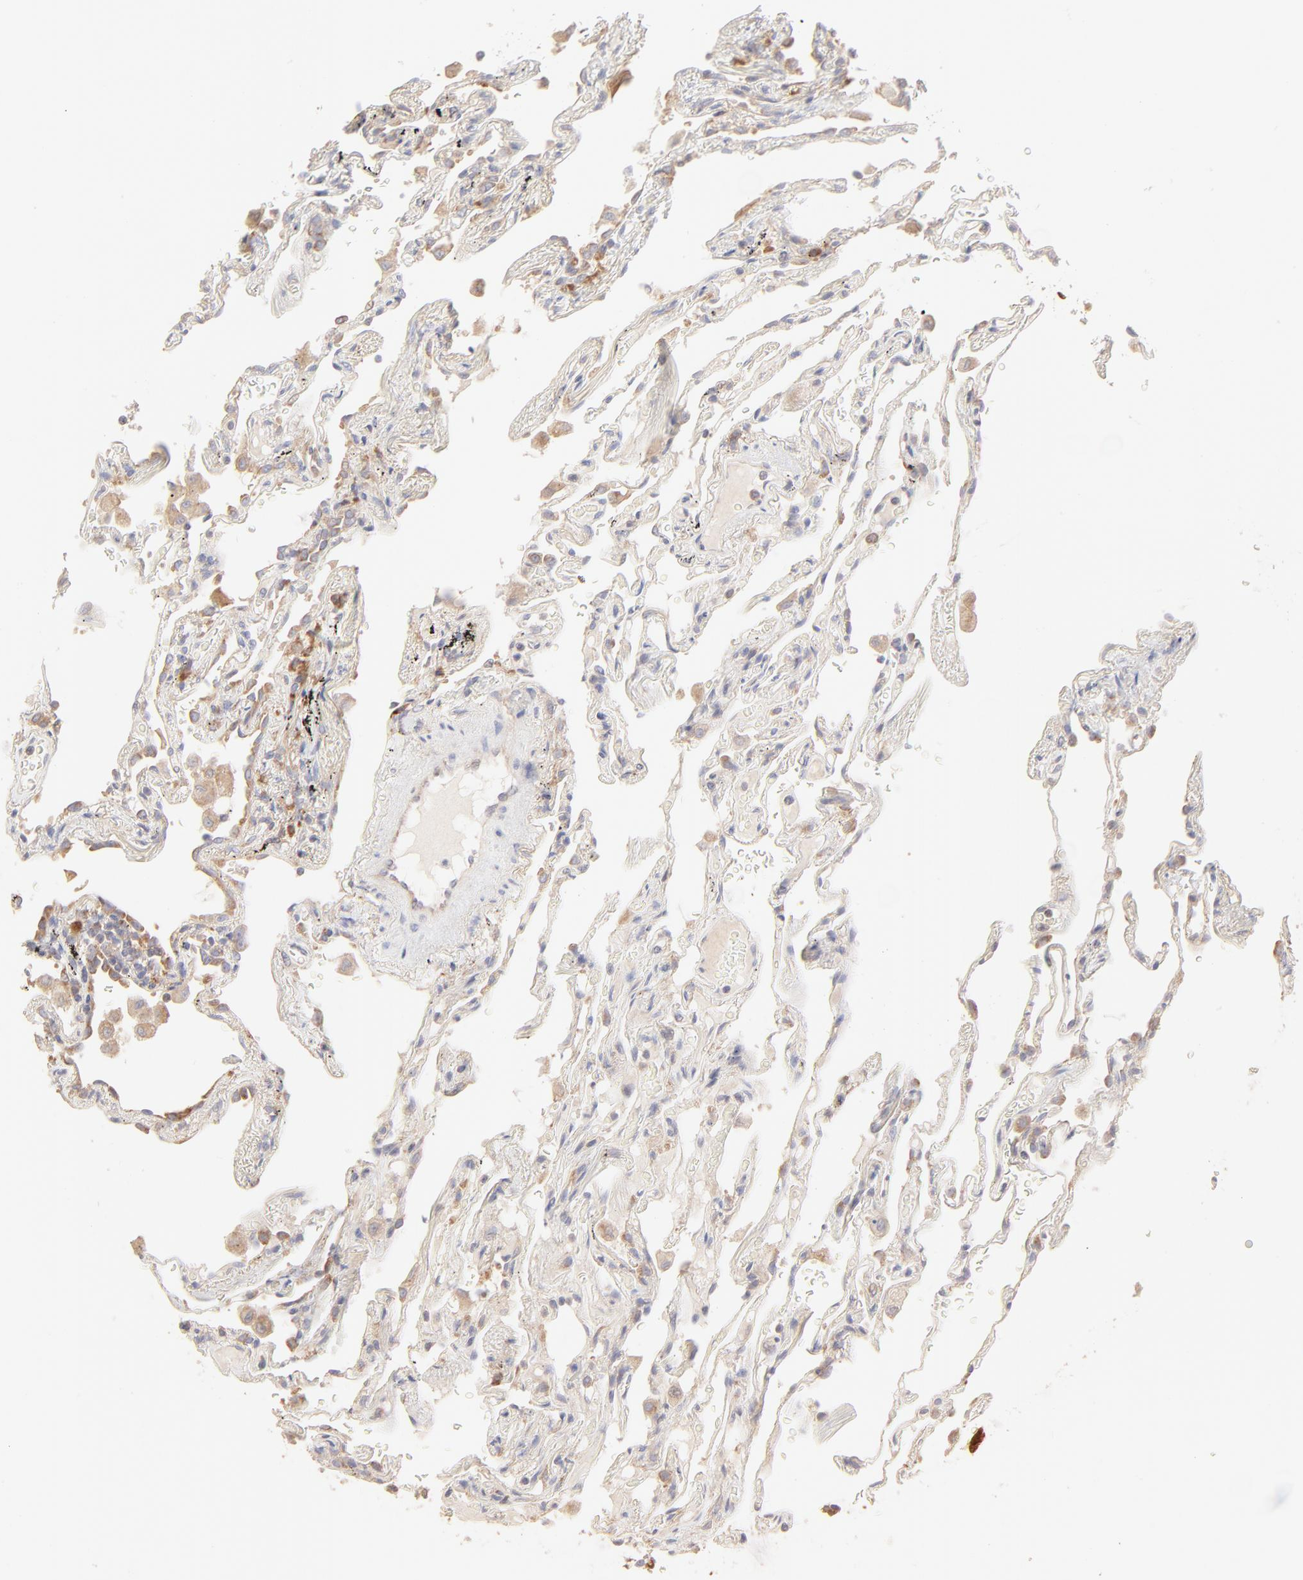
{"staining": {"intensity": "weak", "quantity": "25%-75%", "location": "cytoplasmic/membranous"}, "tissue": "lung", "cell_type": "Alveolar cells", "image_type": "normal", "snomed": [{"axis": "morphology", "description": "Normal tissue, NOS"}, {"axis": "morphology", "description": "Inflammation, NOS"}, {"axis": "topography", "description": "Lung"}], "caption": "Immunohistochemistry staining of unremarkable lung, which displays low levels of weak cytoplasmic/membranous staining in about 25%-75% of alveolar cells indicating weak cytoplasmic/membranous protein positivity. The staining was performed using DAB (brown) for protein detection and nuclei were counterstained in hematoxylin (blue).", "gene": "RPS21", "patient": {"sex": "male", "age": 69}}